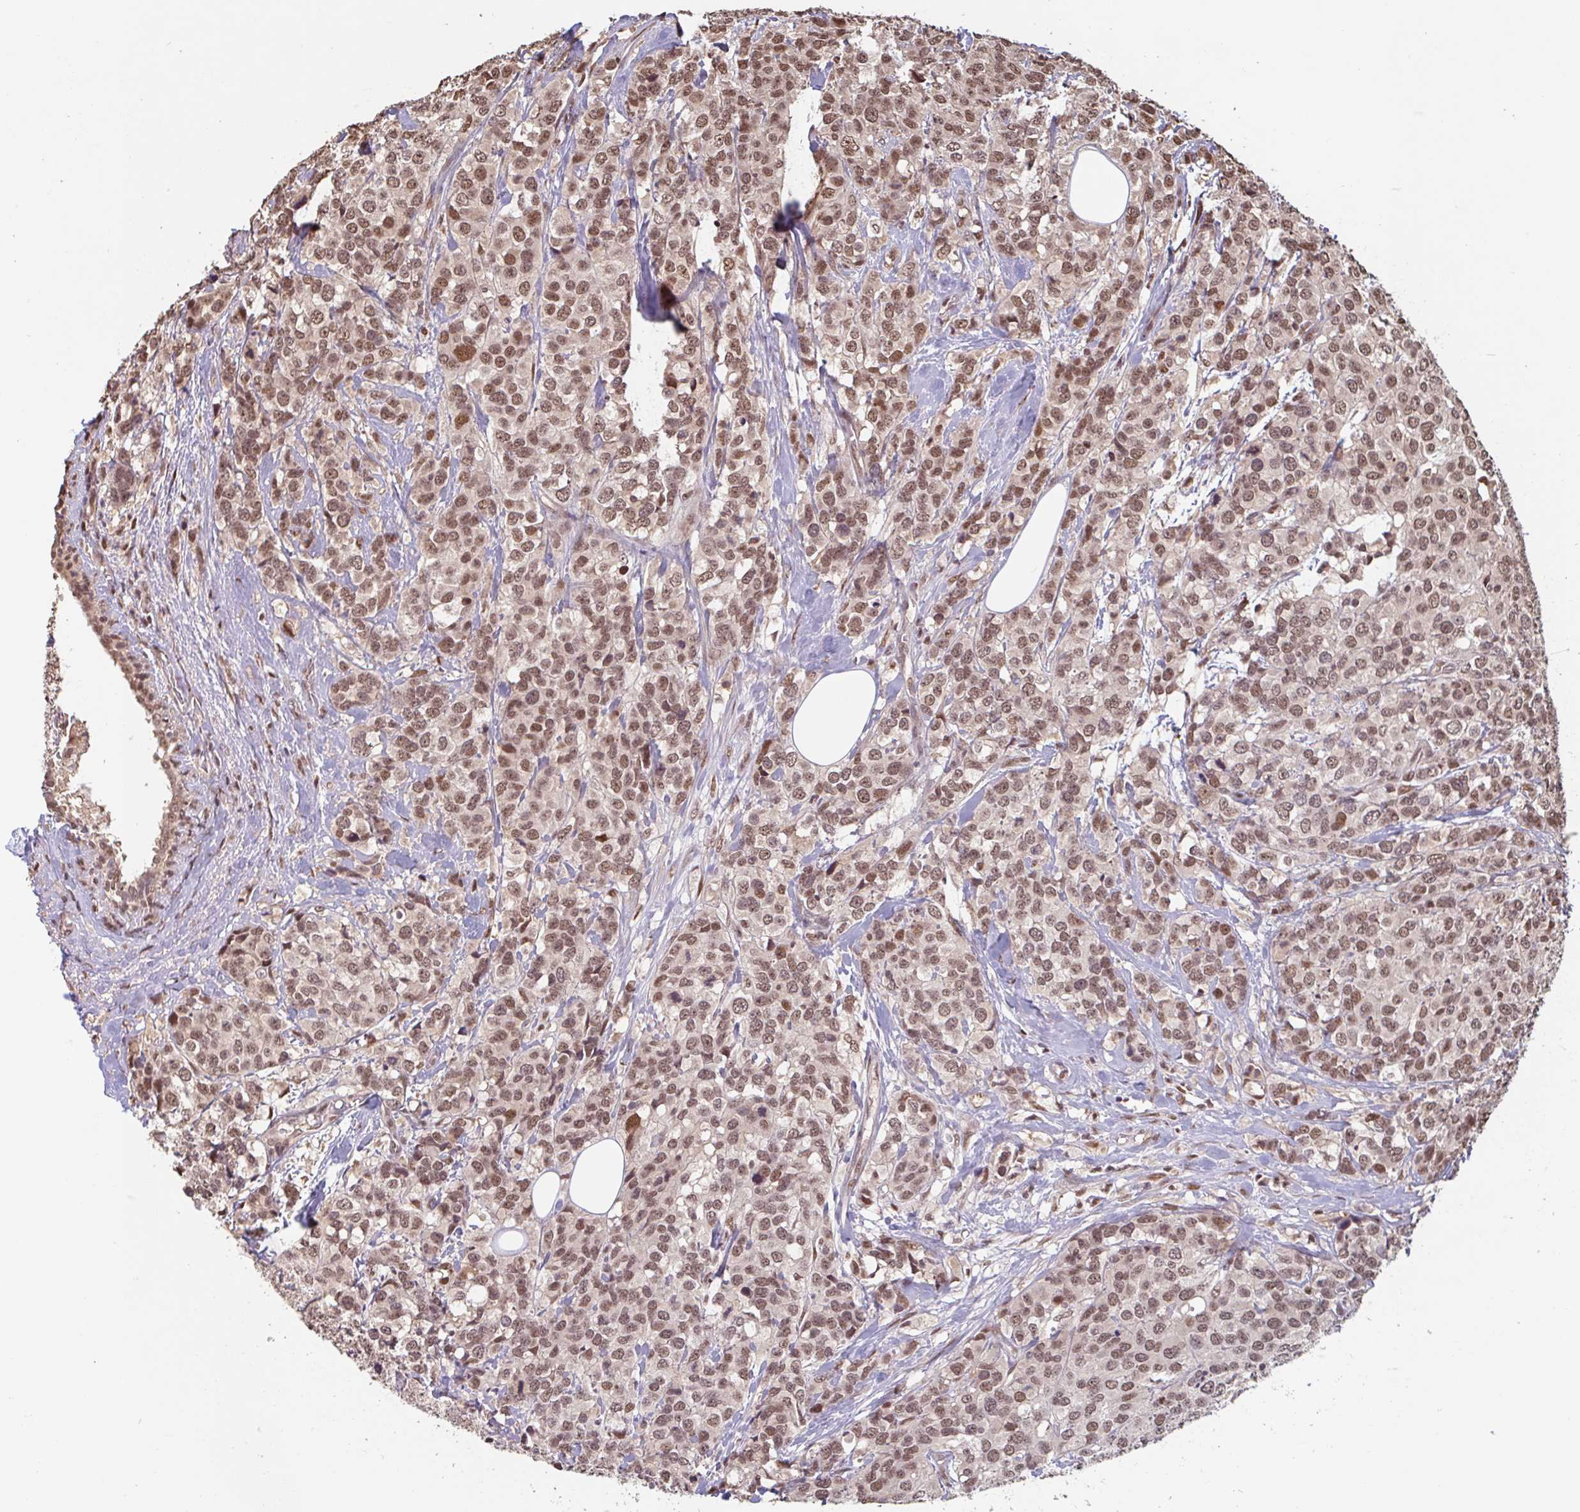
{"staining": {"intensity": "moderate", "quantity": ">75%", "location": "nuclear"}, "tissue": "breast cancer", "cell_type": "Tumor cells", "image_type": "cancer", "snomed": [{"axis": "morphology", "description": "Lobular carcinoma"}, {"axis": "topography", "description": "Breast"}], "caption": "About >75% of tumor cells in lobular carcinoma (breast) show moderate nuclear protein expression as visualized by brown immunohistochemical staining.", "gene": "DR1", "patient": {"sex": "female", "age": 59}}